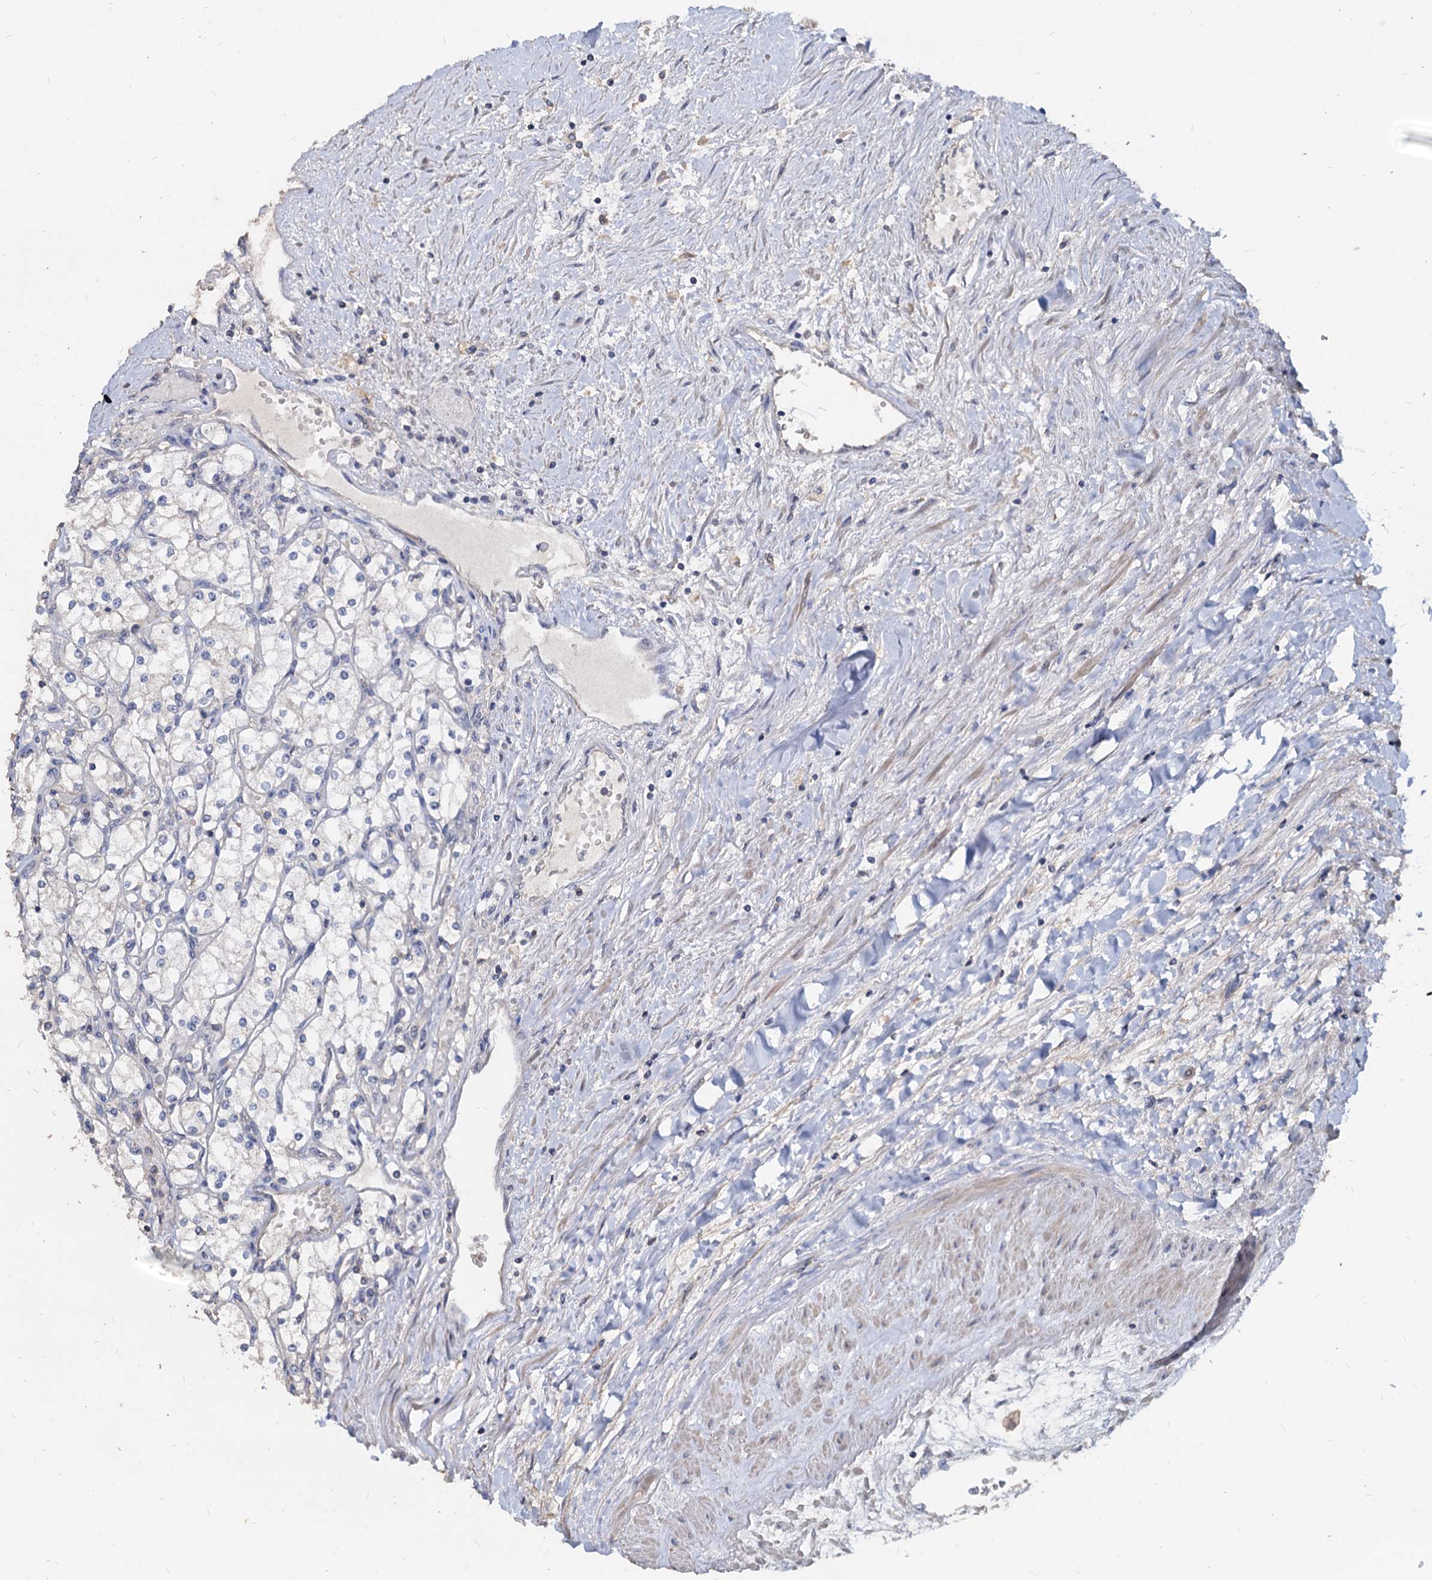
{"staining": {"intensity": "negative", "quantity": "none", "location": "none"}, "tissue": "renal cancer", "cell_type": "Tumor cells", "image_type": "cancer", "snomed": [{"axis": "morphology", "description": "Adenocarcinoma, NOS"}, {"axis": "topography", "description": "Kidney"}], "caption": "High magnification brightfield microscopy of adenocarcinoma (renal) stained with DAB (3,3'-diaminobenzidine) (brown) and counterstained with hematoxylin (blue): tumor cells show no significant positivity.", "gene": "DEPDC4", "patient": {"sex": "male", "age": 80}}